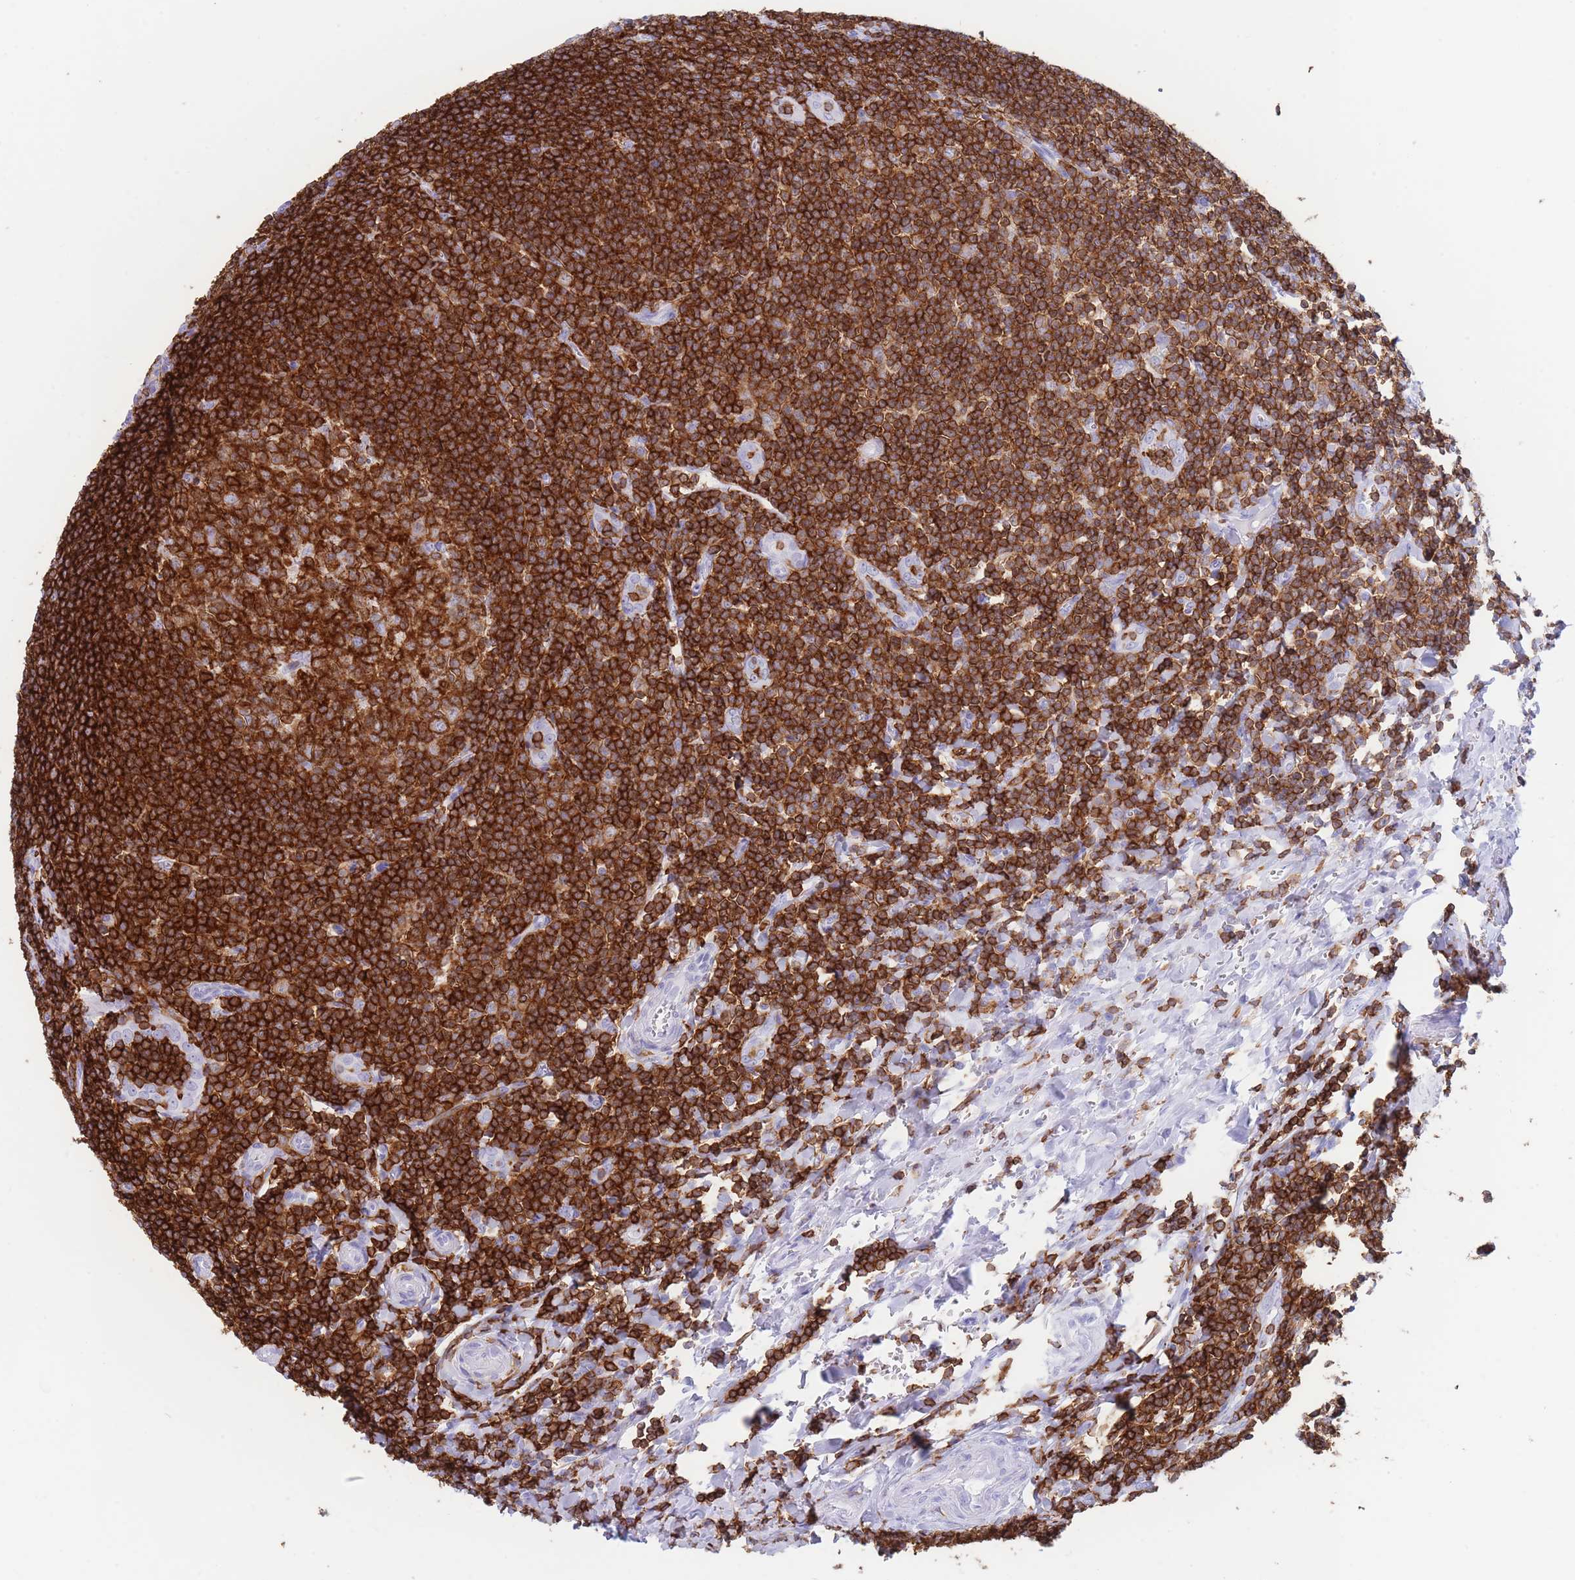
{"staining": {"intensity": "strong", "quantity": ">75%", "location": "cytoplasmic/membranous"}, "tissue": "tonsil", "cell_type": "Germinal center cells", "image_type": "normal", "snomed": [{"axis": "morphology", "description": "Normal tissue, NOS"}, {"axis": "topography", "description": "Tonsil"}], "caption": "Strong cytoplasmic/membranous protein positivity is appreciated in approximately >75% of germinal center cells in tonsil.", "gene": "CORO1A", "patient": {"sex": "male", "age": 27}}